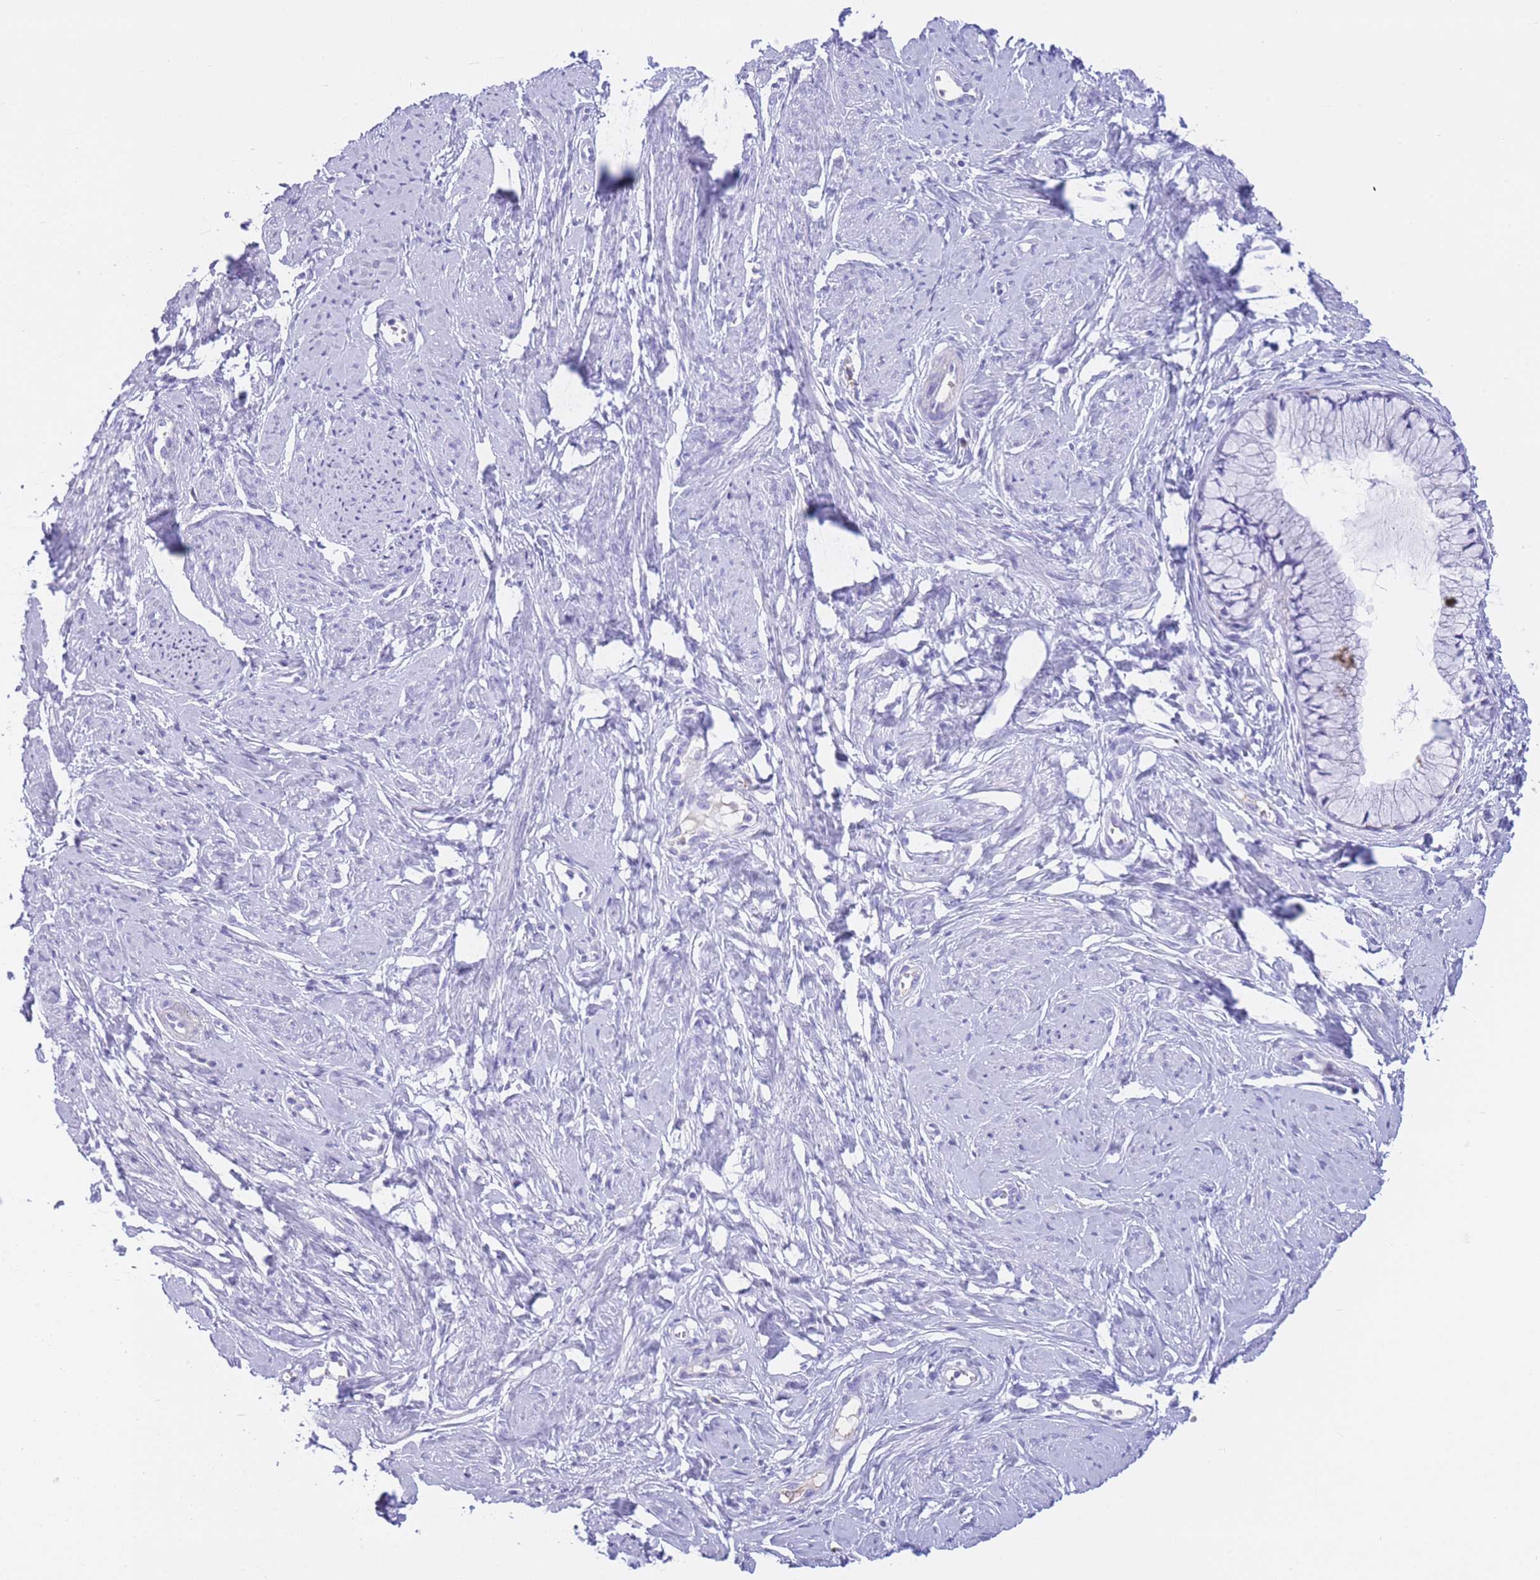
{"staining": {"intensity": "negative", "quantity": "none", "location": "none"}, "tissue": "cervix", "cell_type": "Glandular cells", "image_type": "normal", "snomed": [{"axis": "morphology", "description": "Normal tissue, NOS"}, {"axis": "topography", "description": "Cervix"}], "caption": "This image is of unremarkable cervix stained with IHC to label a protein in brown with the nuclei are counter-stained blue. There is no positivity in glandular cells.", "gene": "PLBD1", "patient": {"sex": "female", "age": 42}}